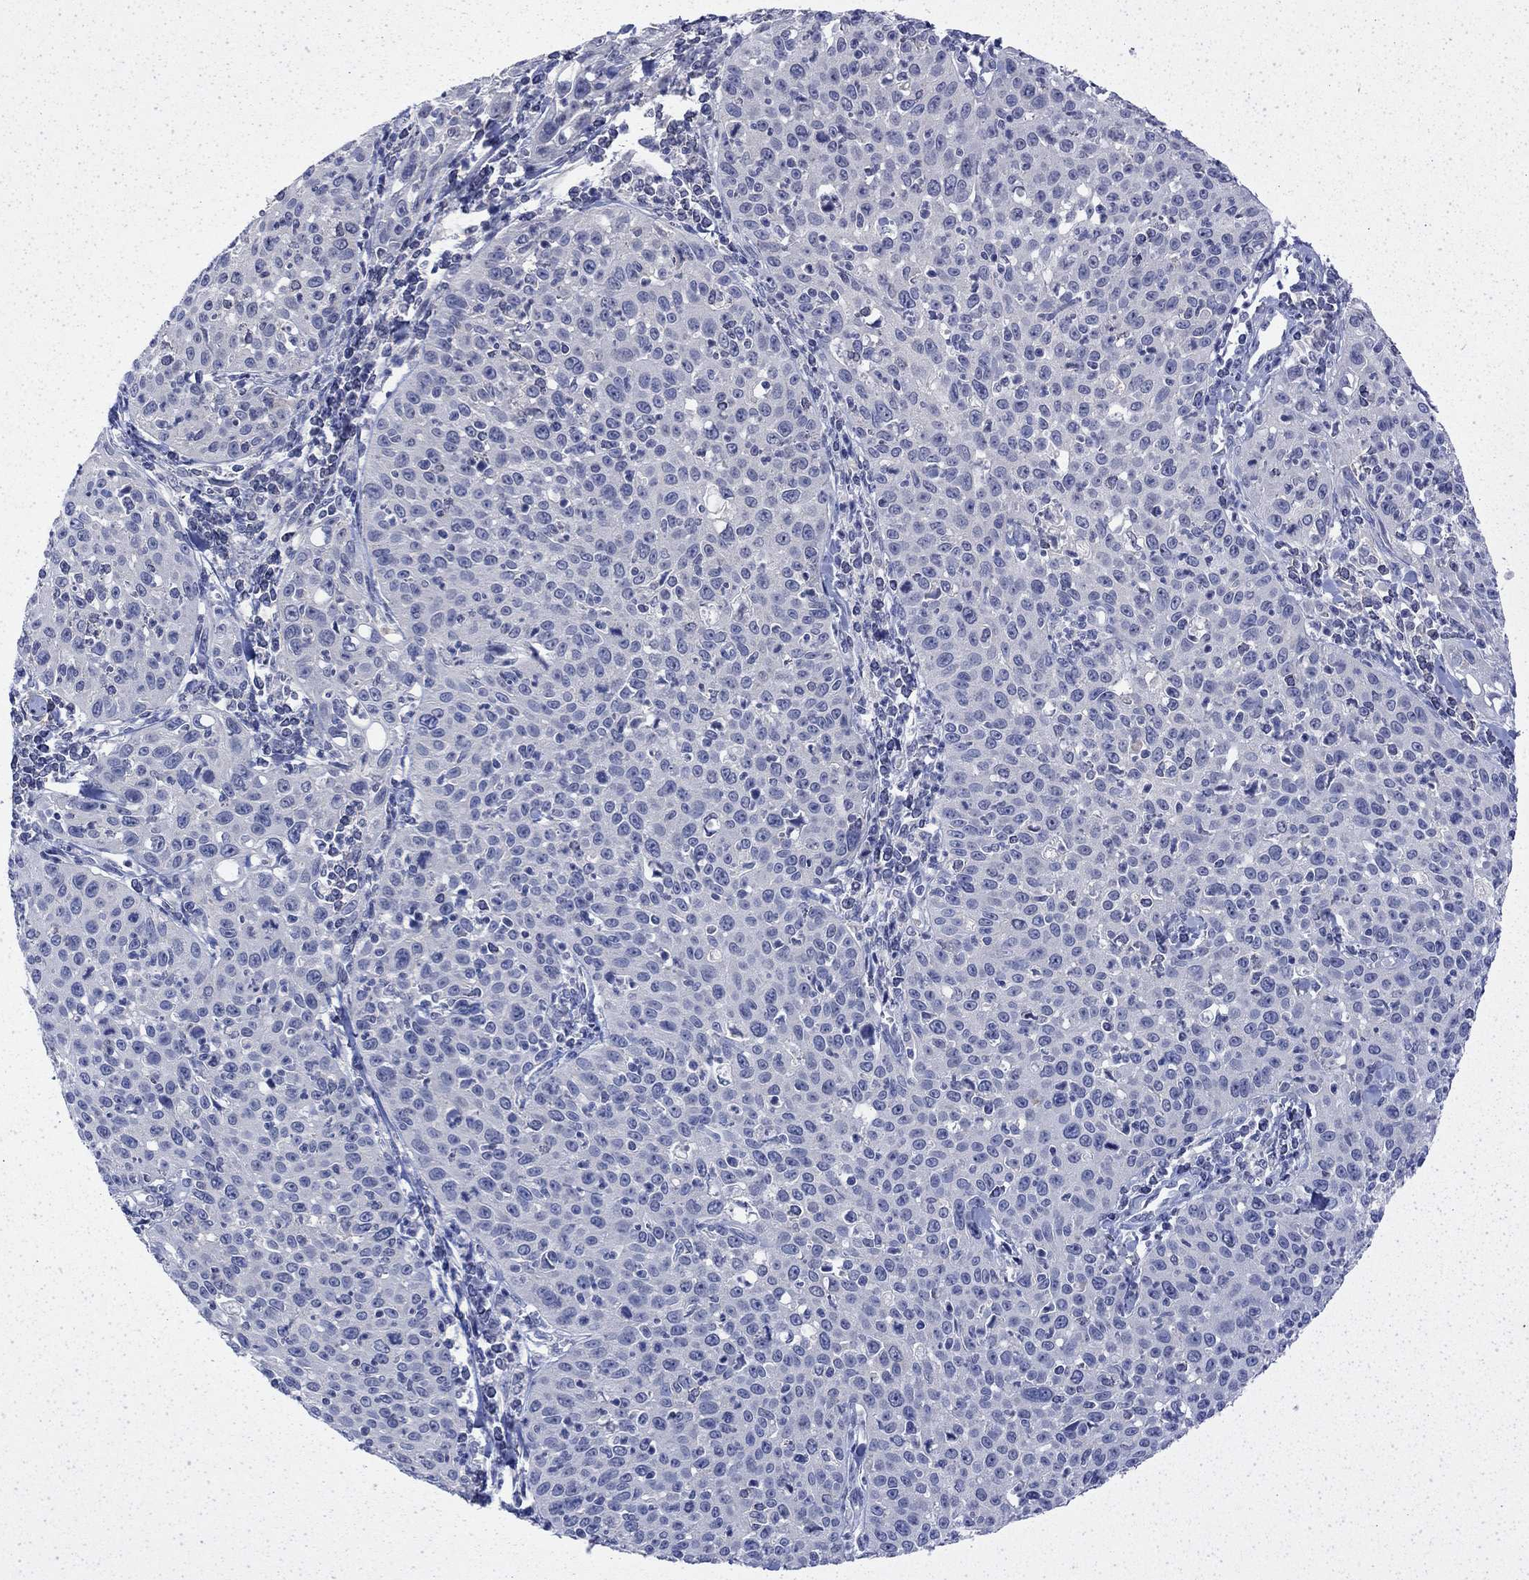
{"staining": {"intensity": "negative", "quantity": "none", "location": "none"}, "tissue": "cervical cancer", "cell_type": "Tumor cells", "image_type": "cancer", "snomed": [{"axis": "morphology", "description": "Squamous cell carcinoma, NOS"}, {"axis": "topography", "description": "Cervix"}], "caption": "This is an immunohistochemistry histopathology image of human squamous cell carcinoma (cervical). There is no staining in tumor cells.", "gene": "ENPP6", "patient": {"sex": "female", "age": 26}}